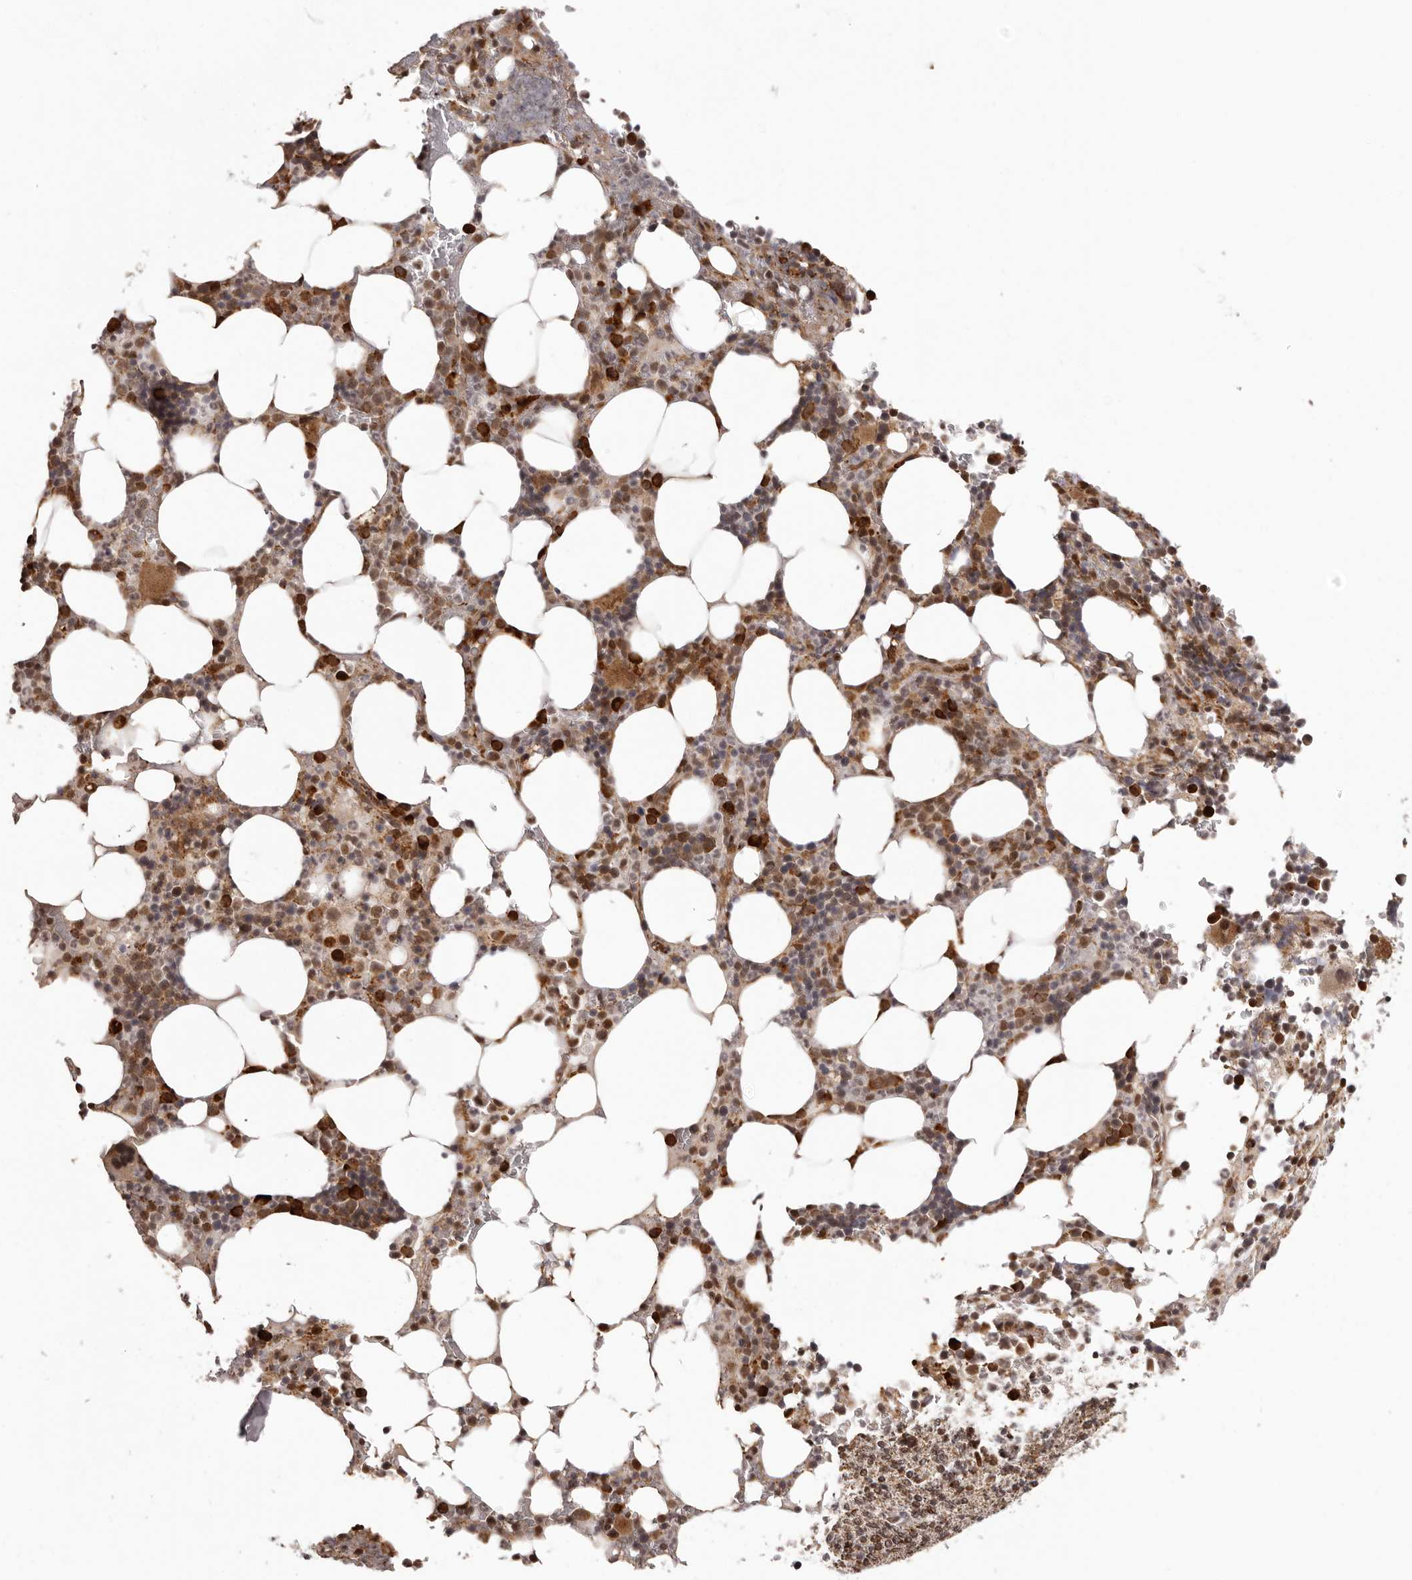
{"staining": {"intensity": "moderate", "quantity": ">75%", "location": "cytoplasmic/membranous,nuclear"}, "tissue": "bone marrow", "cell_type": "Hematopoietic cells", "image_type": "normal", "snomed": [{"axis": "morphology", "description": "Normal tissue, NOS"}, {"axis": "topography", "description": "Bone marrow"}], "caption": "Immunohistochemical staining of normal bone marrow exhibits moderate cytoplasmic/membranous,nuclear protein positivity in about >75% of hematopoietic cells. The staining is performed using DAB (3,3'-diaminobenzidine) brown chromogen to label protein expression. The nuclei are counter-stained blue using hematoxylin.", "gene": "IL32", "patient": {"sex": "male", "age": 58}}